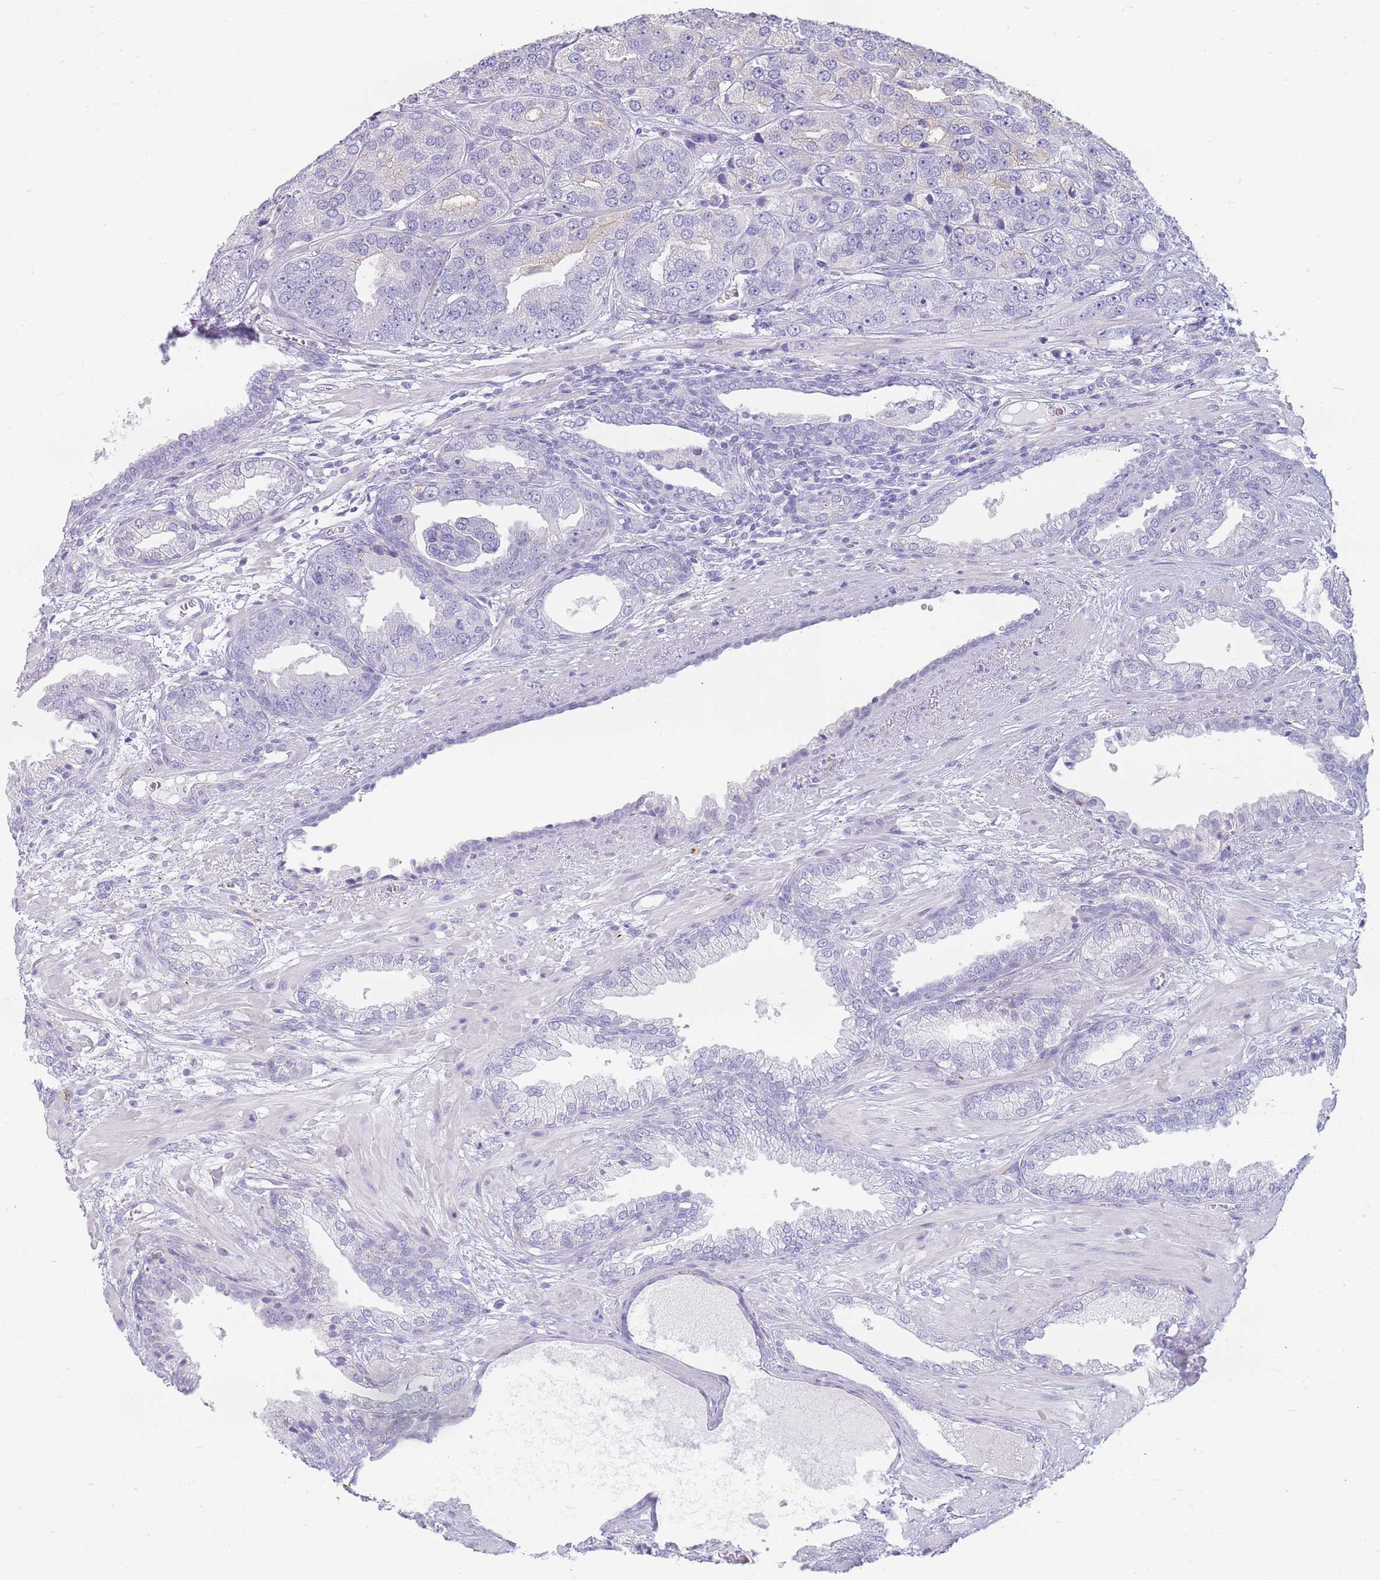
{"staining": {"intensity": "negative", "quantity": "none", "location": "none"}, "tissue": "prostate cancer", "cell_type": "Tumor cells", "image_type": "cancer", "snomed": [{"axis": "morphology", "description": "Adenocarcinoma, High grade"}, {"axis": "topography", "description": "Prostate"}], "caption": "A photomicrograph of adenocarcinoma (high-grade) (prostate) stained for a protein displays no brown staining in tumor cells. (DAB immunohistochemistry (IHC) visualized using brightfield microscopy, high magnification).", "gene": "UPK1A", "patient": {"sex": "male", "age": 71}}